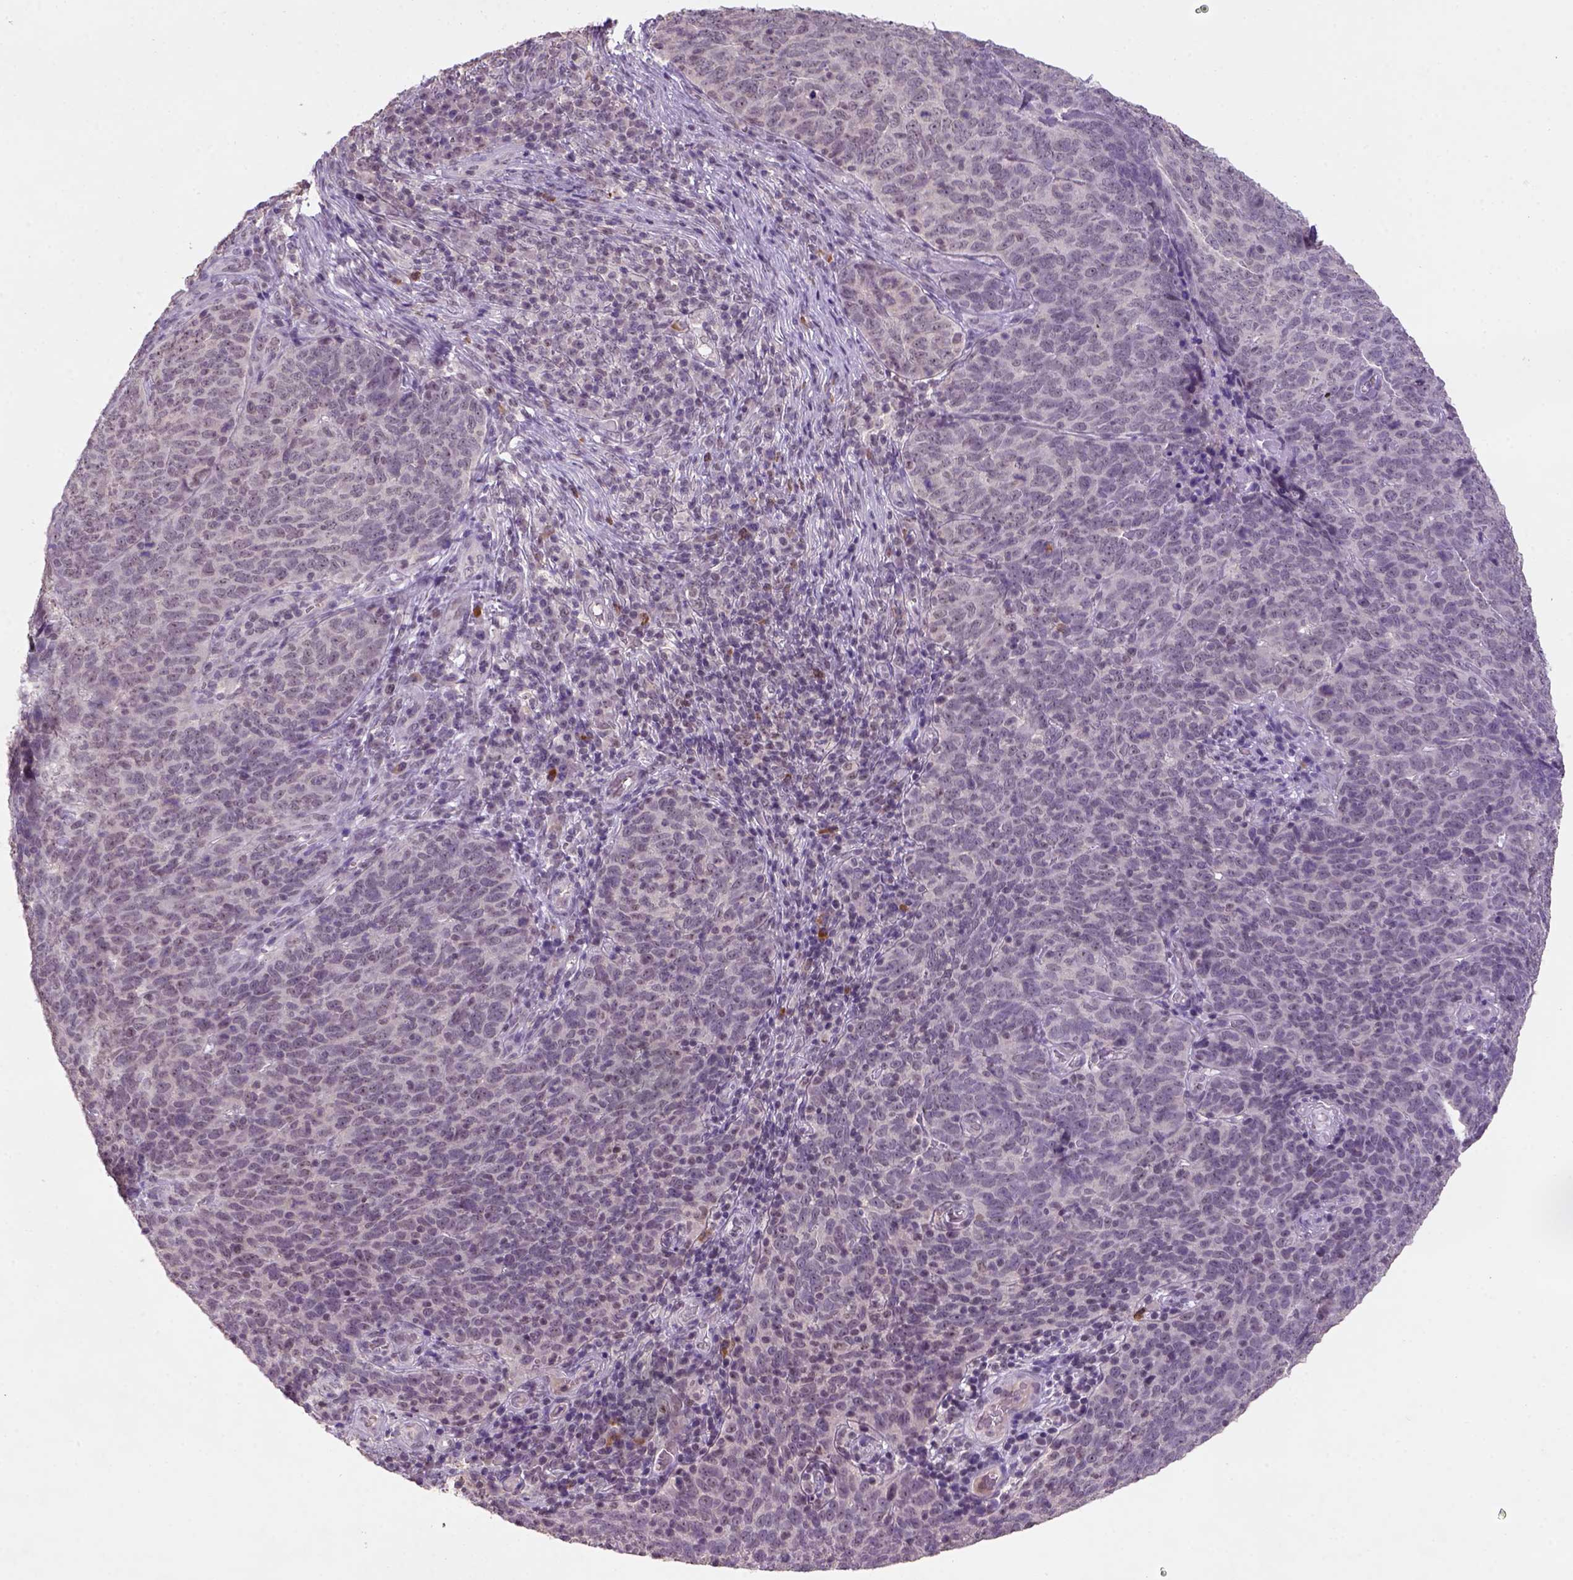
{"staining": {"intensity": "weak", "quantity": ">75%", "location": "cytoplasmic/membranous,nuclear"}, "tissue": "skin cancer", "cell_type": "Tumor cells", "image_type": "cancer", "snomed": [{"axis": "morphology", "description": "Squamous cell carcinoma, NOS"}, {"axis": "topography", "description": "Skin"}, {"axis": "topography", "description": "Anal"}], "caption": "A low amount of weak cytoplasmic/membranous and nuclear expression is identified in approximately >75% of tumor cells in skin squamous cell carcinoma tissue. (DAB = brown stain, brightfield microscopy at high magnification).", "gene": "SCML4", "patient": {"sex": "female", "age": 51}}